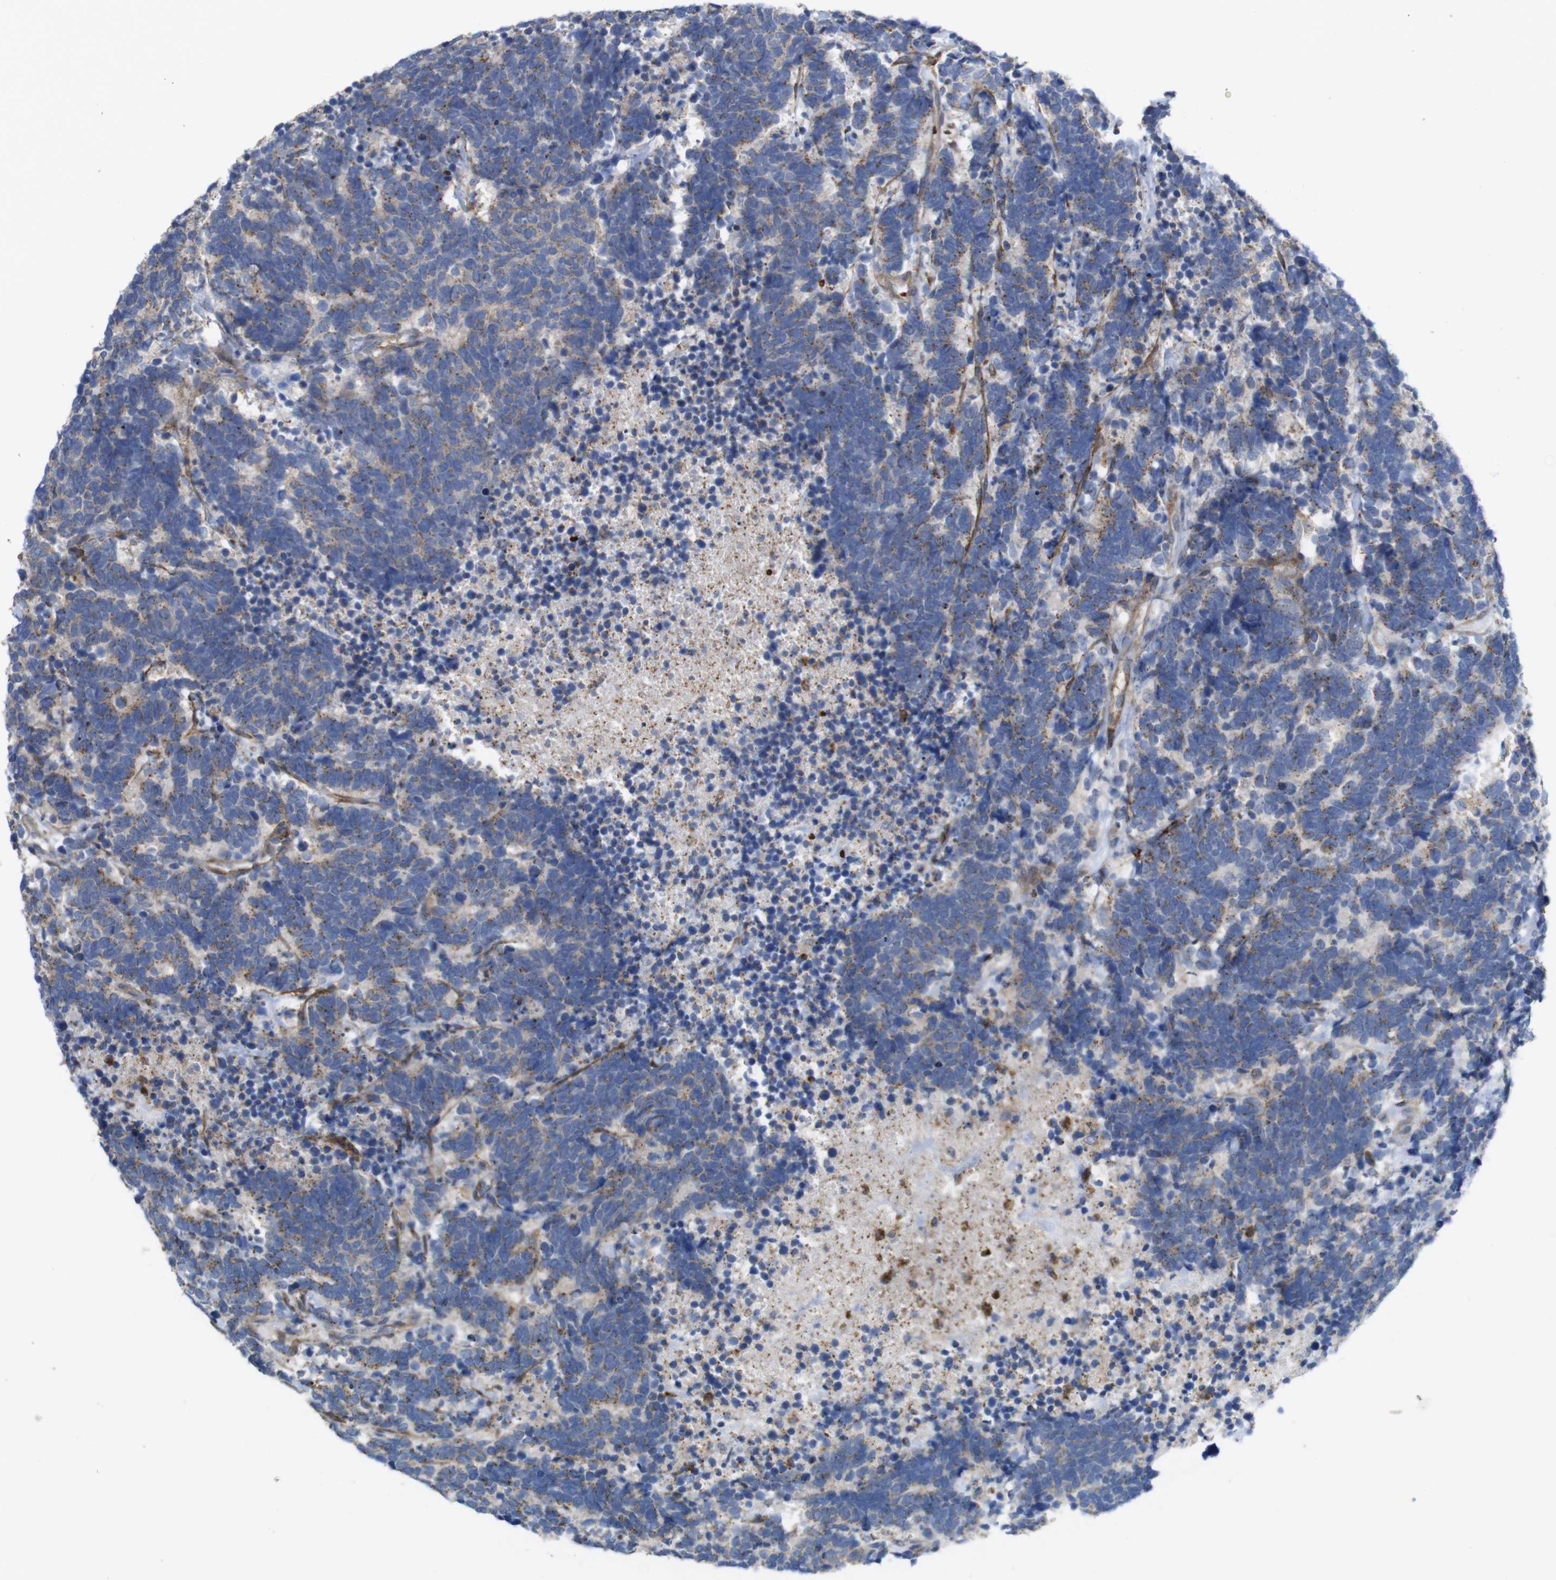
{"staining": {"intensity": "weak", "quantity": "<25%", "location": "cytoplasmic/membranous"}, "tissue": "carcinoid", "cell_type": "Tumor cells", "image_type": "cancer", "snomed": [{"axis": "morphology", "description": "Carcinoma, NOS"}, {"axis": "morphology", "description": "Carcinoid, malignant, NOS"}, {"axis": "topography", "description": "Urinary bladder"}], "caption": "A histopathology image of human carcinoid (malignant) is negative for staining in tumor cells.", "gene": "CYBRD1", "patient": {"sex": "male", "age": 57}}